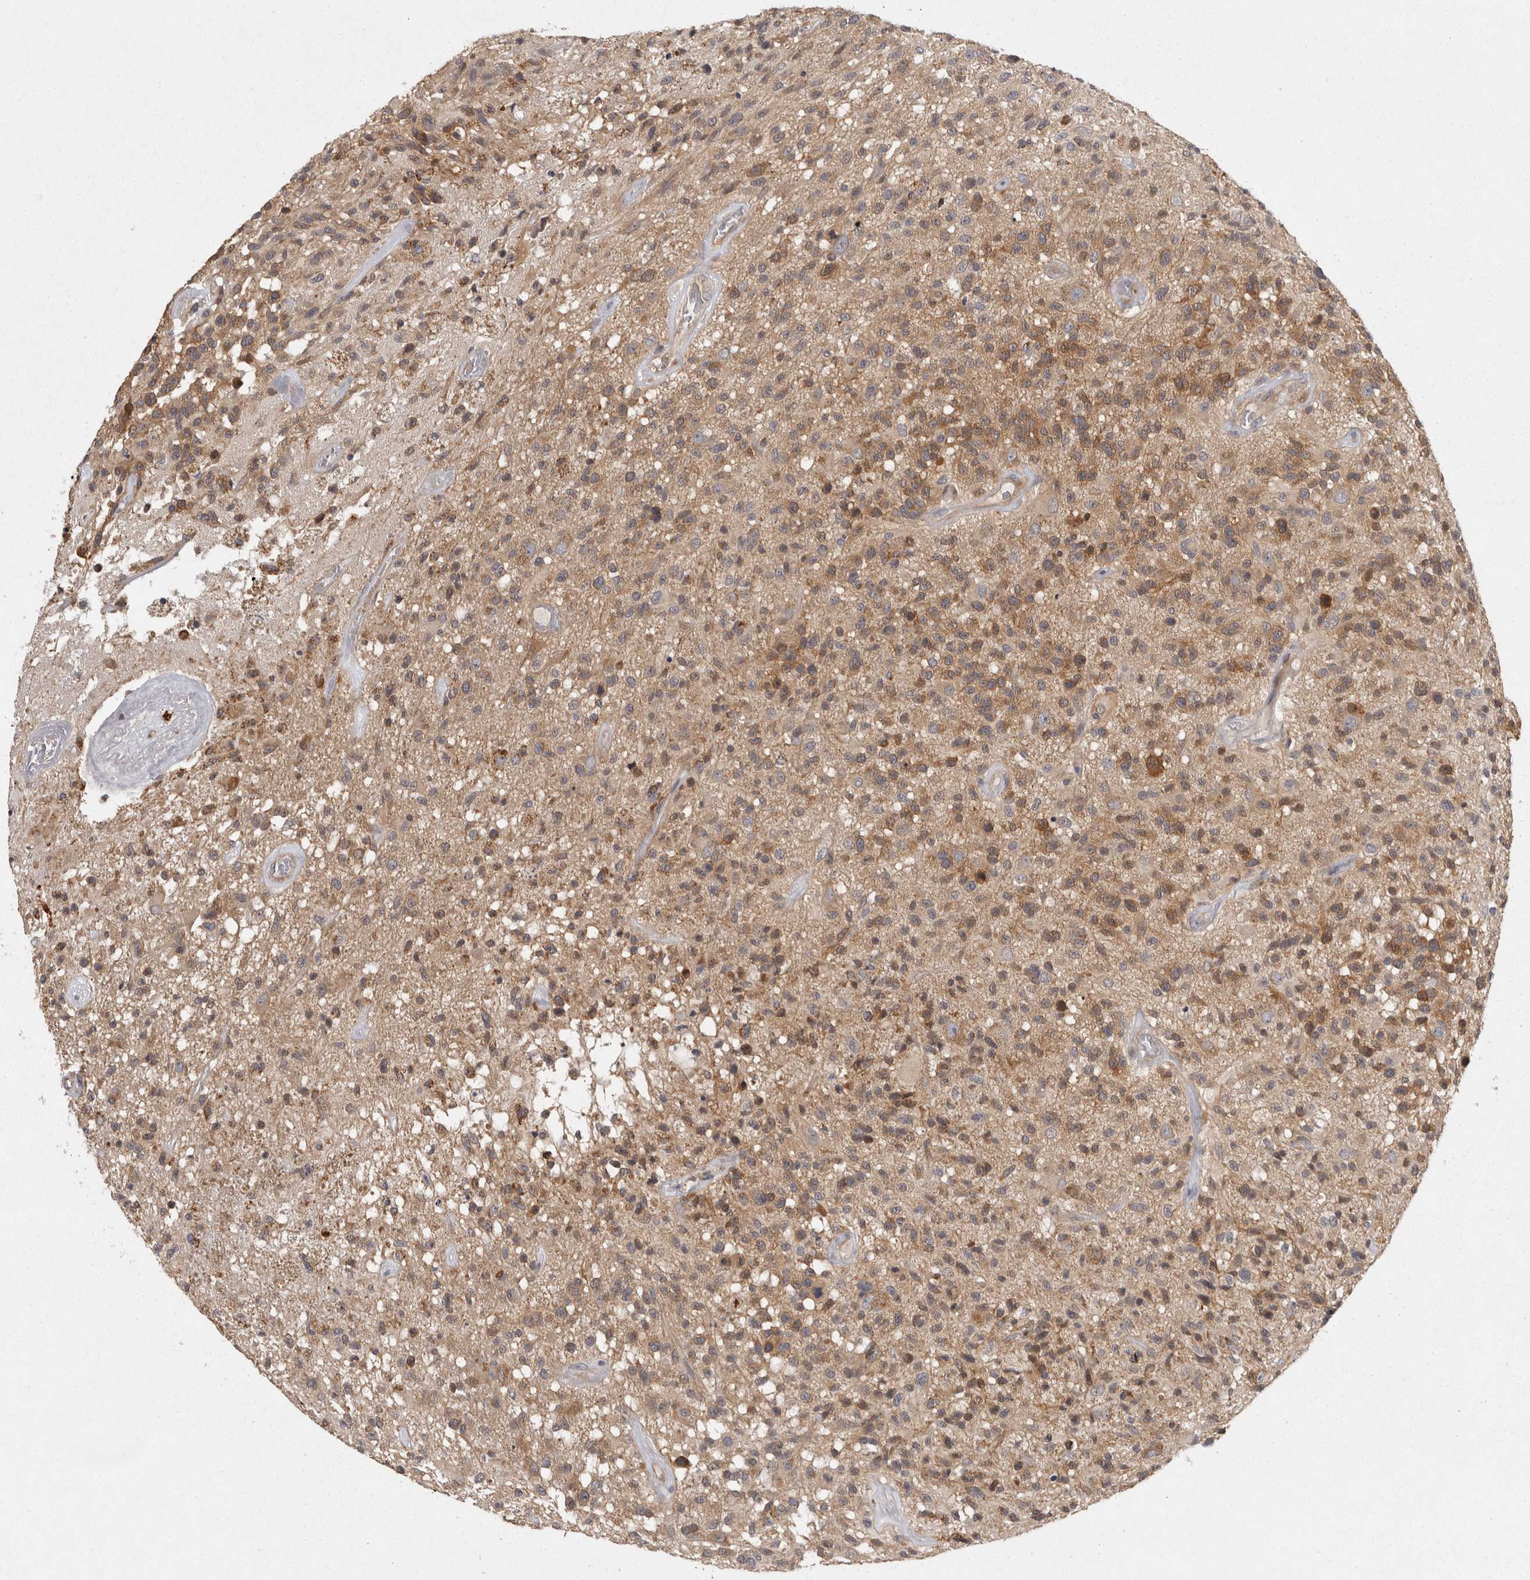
{"staining": {"intensity": "moderate", "quantity": ">75%", "location": "cytoplasmic/membranous"}, "tissue": "glioma", "cell_type": "Tumor cells", "image_type": "cancer", "snomed": [{"axis": "morphology", "description": "Glioma, malignant, High grade"}, {"axis": "morphology", "description": "Glioblastoma, NOS"}, {"axis": "topography", "description": "Brain"}], "caption": "A micrograph showing moderate cytoplasmic/membranous staining in approximately >75% of tumor cells in glioma, as visualized by brown immunohistochemical staining.", "gene": "ACAT2", "patient": {"sex": "male", "age": 60}}